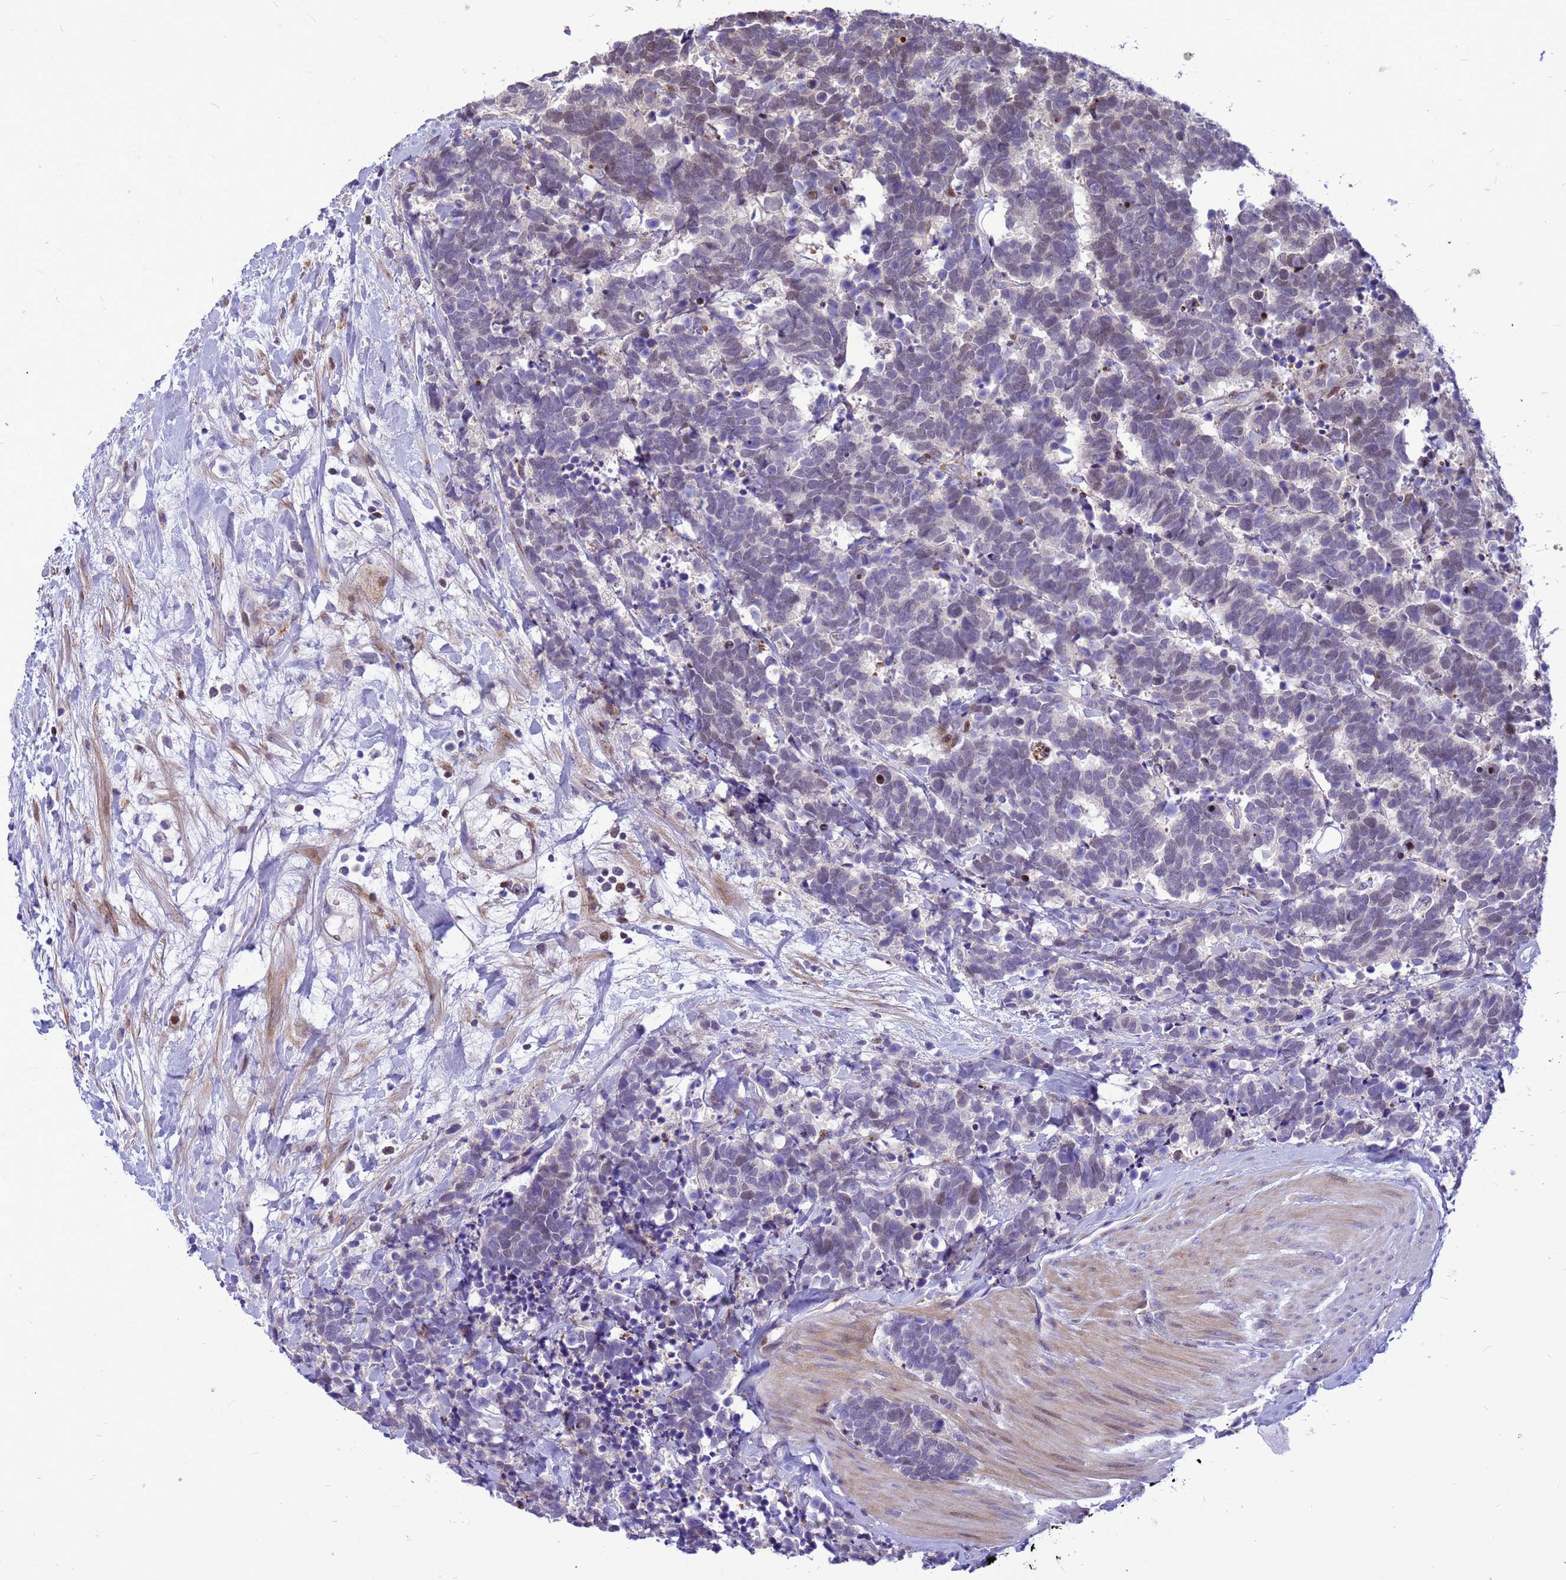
{"staining": {"intensity": "weak", "quantity": "<25%", "location": "nuclear"}, "tissue": "carcinoid", "cell_type": "Tumor cells", "image_type": "cancer", "snomed": [{"axis": "morphology", "description": "Carcinoma, NOS"}, {"axis": "morphology", "description": "Carcinoid, malignant, NOS"}, {"axis": "topography", "description": "Prostate"}], "caption": "The IHC micrograph has no significant staining in tumor cells of carcinoma tissue.", "gene": "ADAMTS7", "patient": {"sex": "male", "age": 57}}